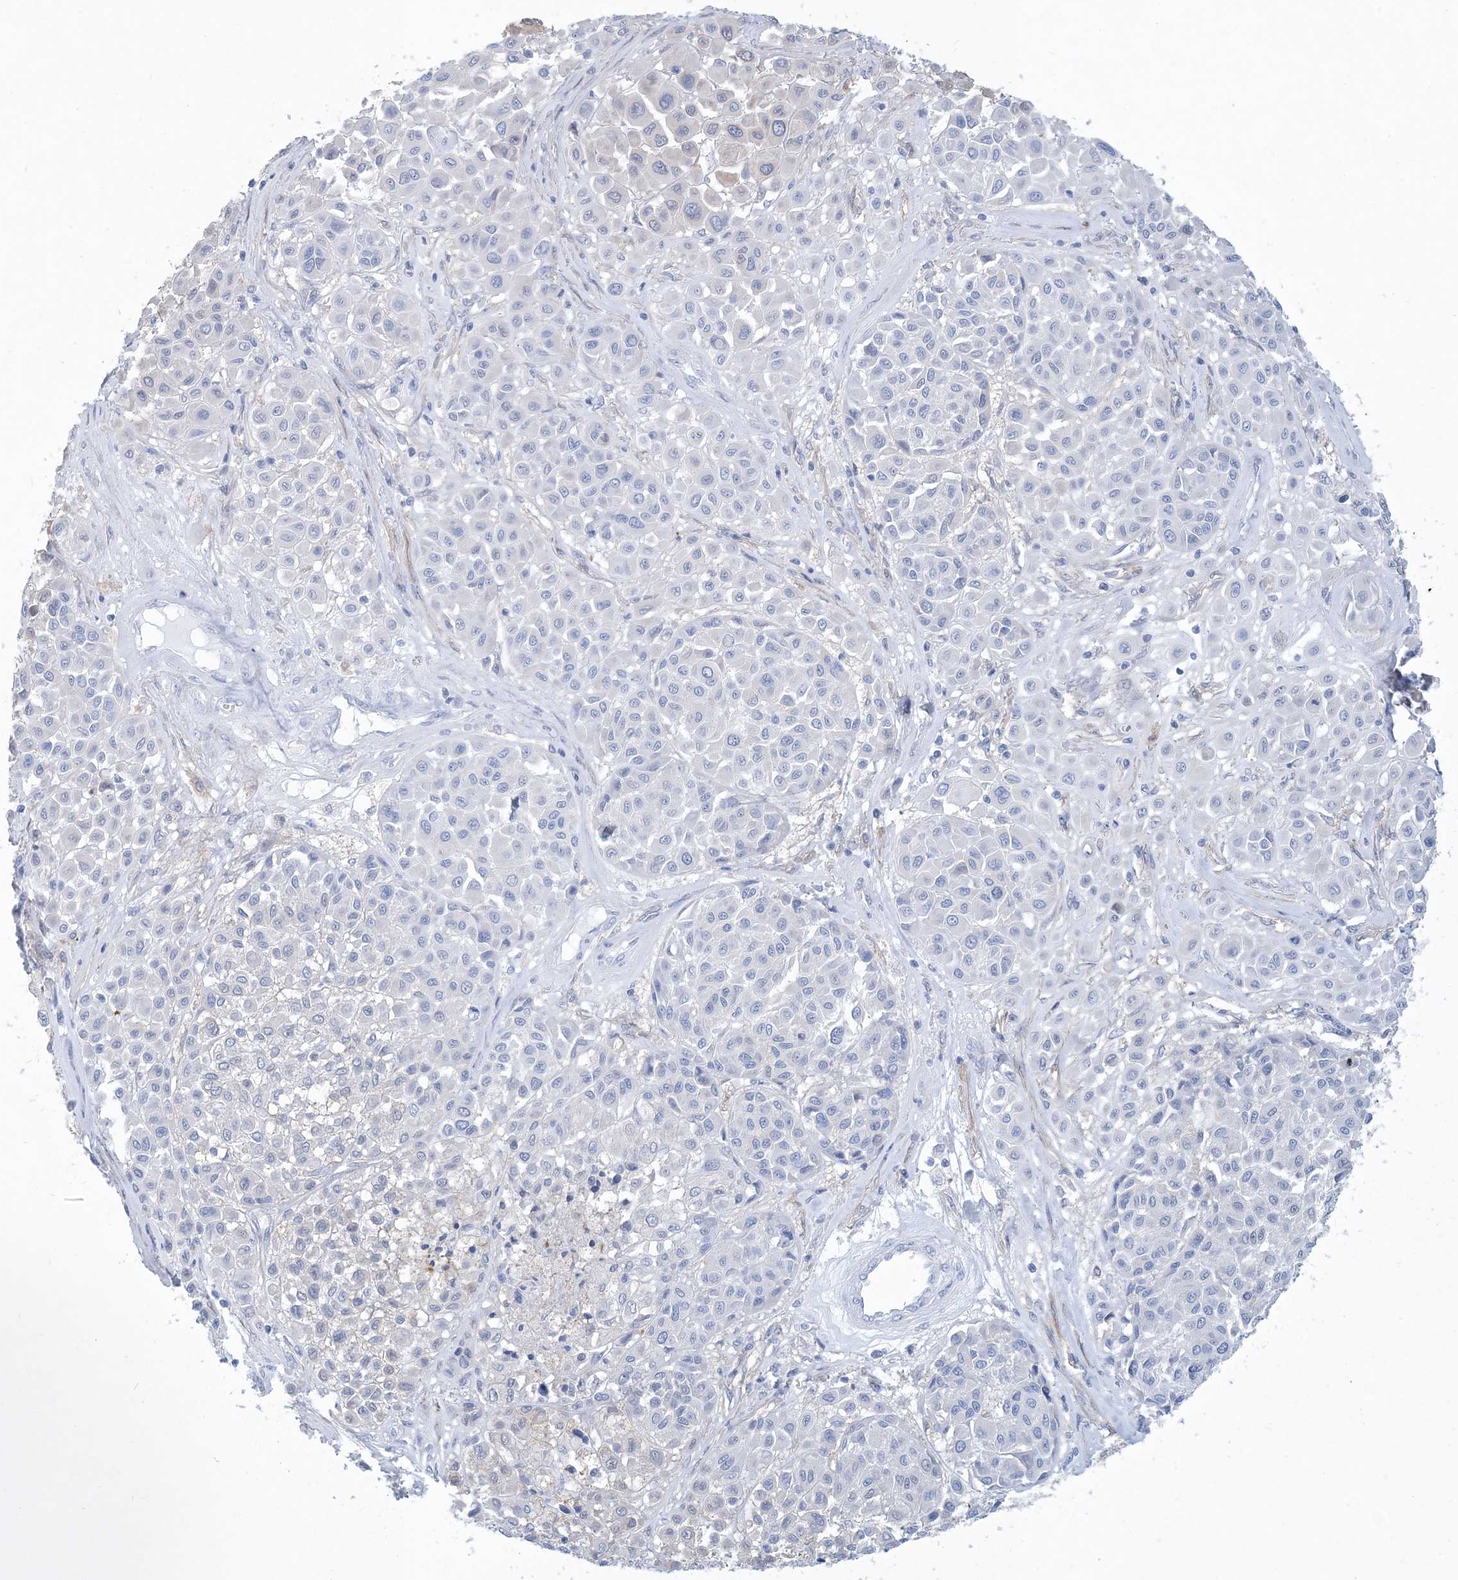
{"staining": {"intensity": "negative", "quantity": "none", "location": "none"}, "tissue": "melanoma", "cell_type": "Tumor cells", "image_type": "cancer", "snomed": [{"axis": "morphology", "description": "Malignant melanoma, Metastatic site"}, {"axis": "topography", "description": "Soft tissue"}], "caption": "The image demonstrates no staining of tumor cells in malignant melanoma (metastatic site). Brightfield microscopy of IHC stained with DAB (brown) and hematoxylin (blue), captured at high magnification.", "gene": "MOXD1", "patient": {"sex": "male", "age": 41}}